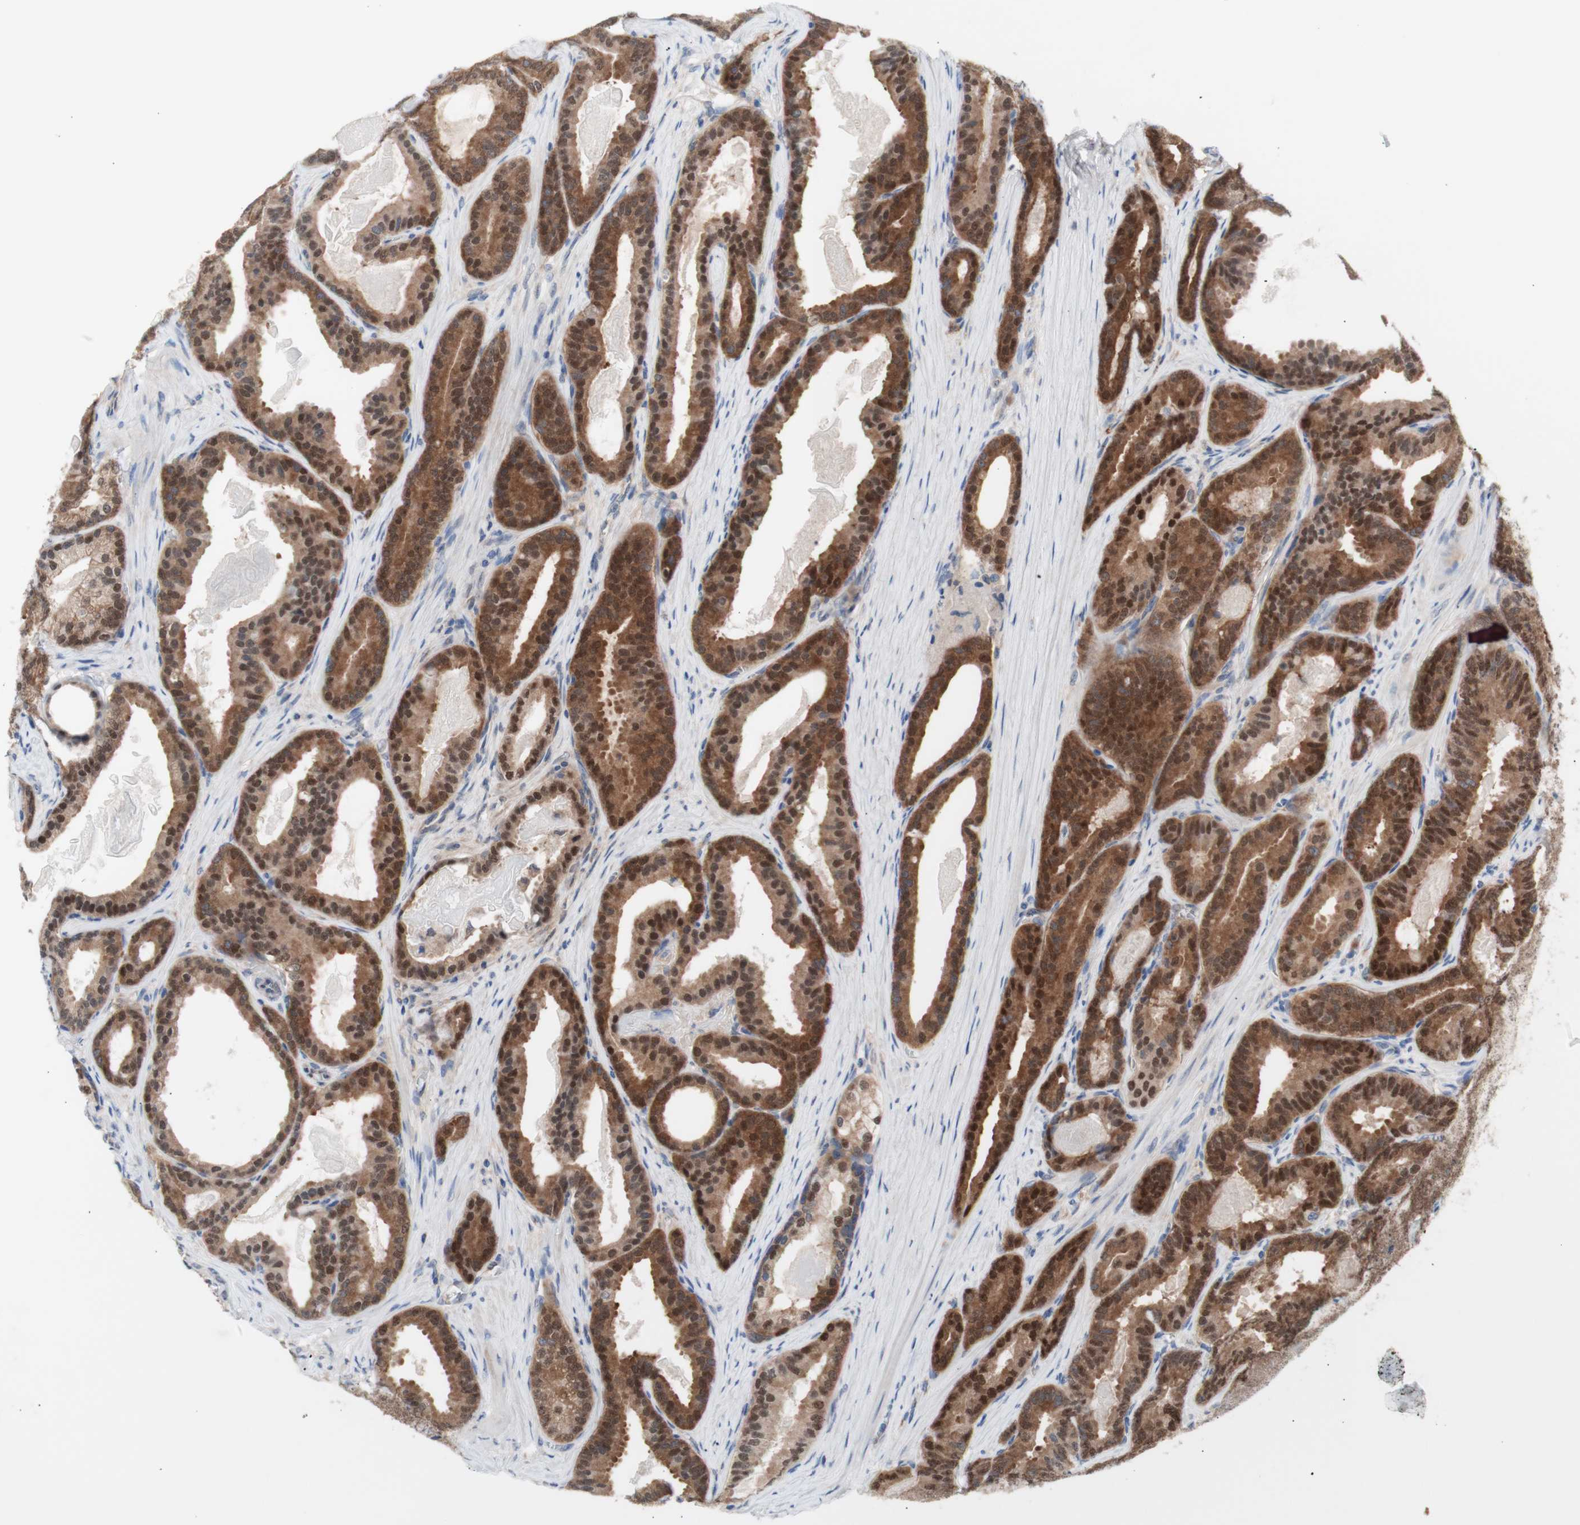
{"staining": {"intensity": "moderate", "quantity": ">75%", "location": "cytoplasmic/membranous,nuclear"}, "tissue": "prostate cancer", "cell_type": "Tumor cells", "image_type": "cancer", "snomed": [{"axis": "morphology", "description": "Adenocarcinoma, High grade"}, {"axis": "topography", "description": "Prostate"}], "caption": "IHC of human prostate cancer (high-grade adenocarcinoma) displays medium levels of moderate cytoplasmic/membranous and nuclear staining in about >75% of tumor cells.", "gene": "PRMT5", "patient": {"sex": "male", "age": 60}}